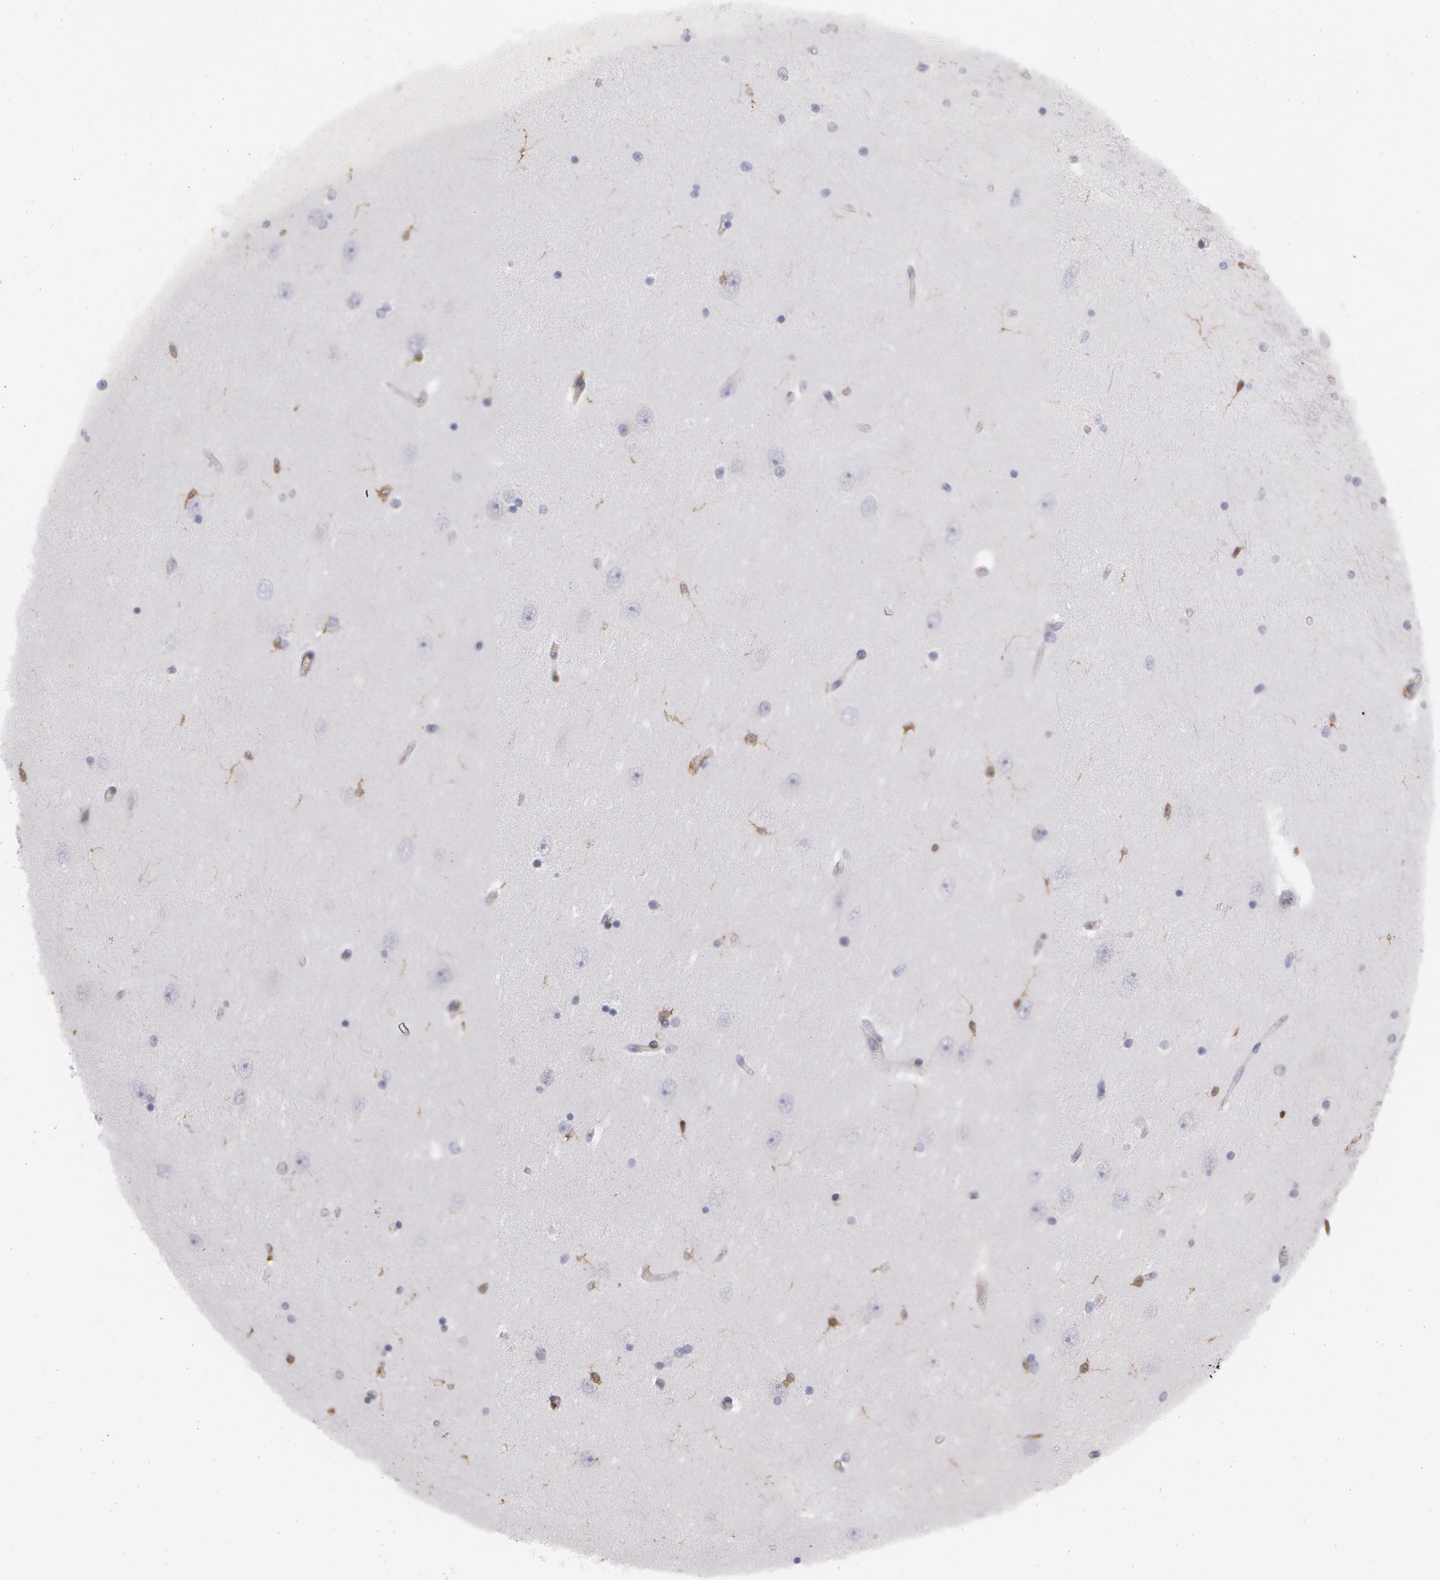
{"staining": {"intensity": "strong", "quantity": "<25%", "location": "cytoplasmic/membranous,nuclear"}, "tissue": "hippocampus", "cell_type": "Glial cells", "image_type": "normal", "snomed": [{"axis": "morphology", "description": "Normal tissue, NOS"}, {"axis": "topography", "description": "Hippocampus"}], "caption": "IHC image of unremarkable hippocampus stained for a protein (brown), which shows medium levels of strong cytoplasmic/membranous,nuclear expression in approximately <25% of glial cells.", "gene": "SYK", "patient": {"sex": "female", "age": 54}}